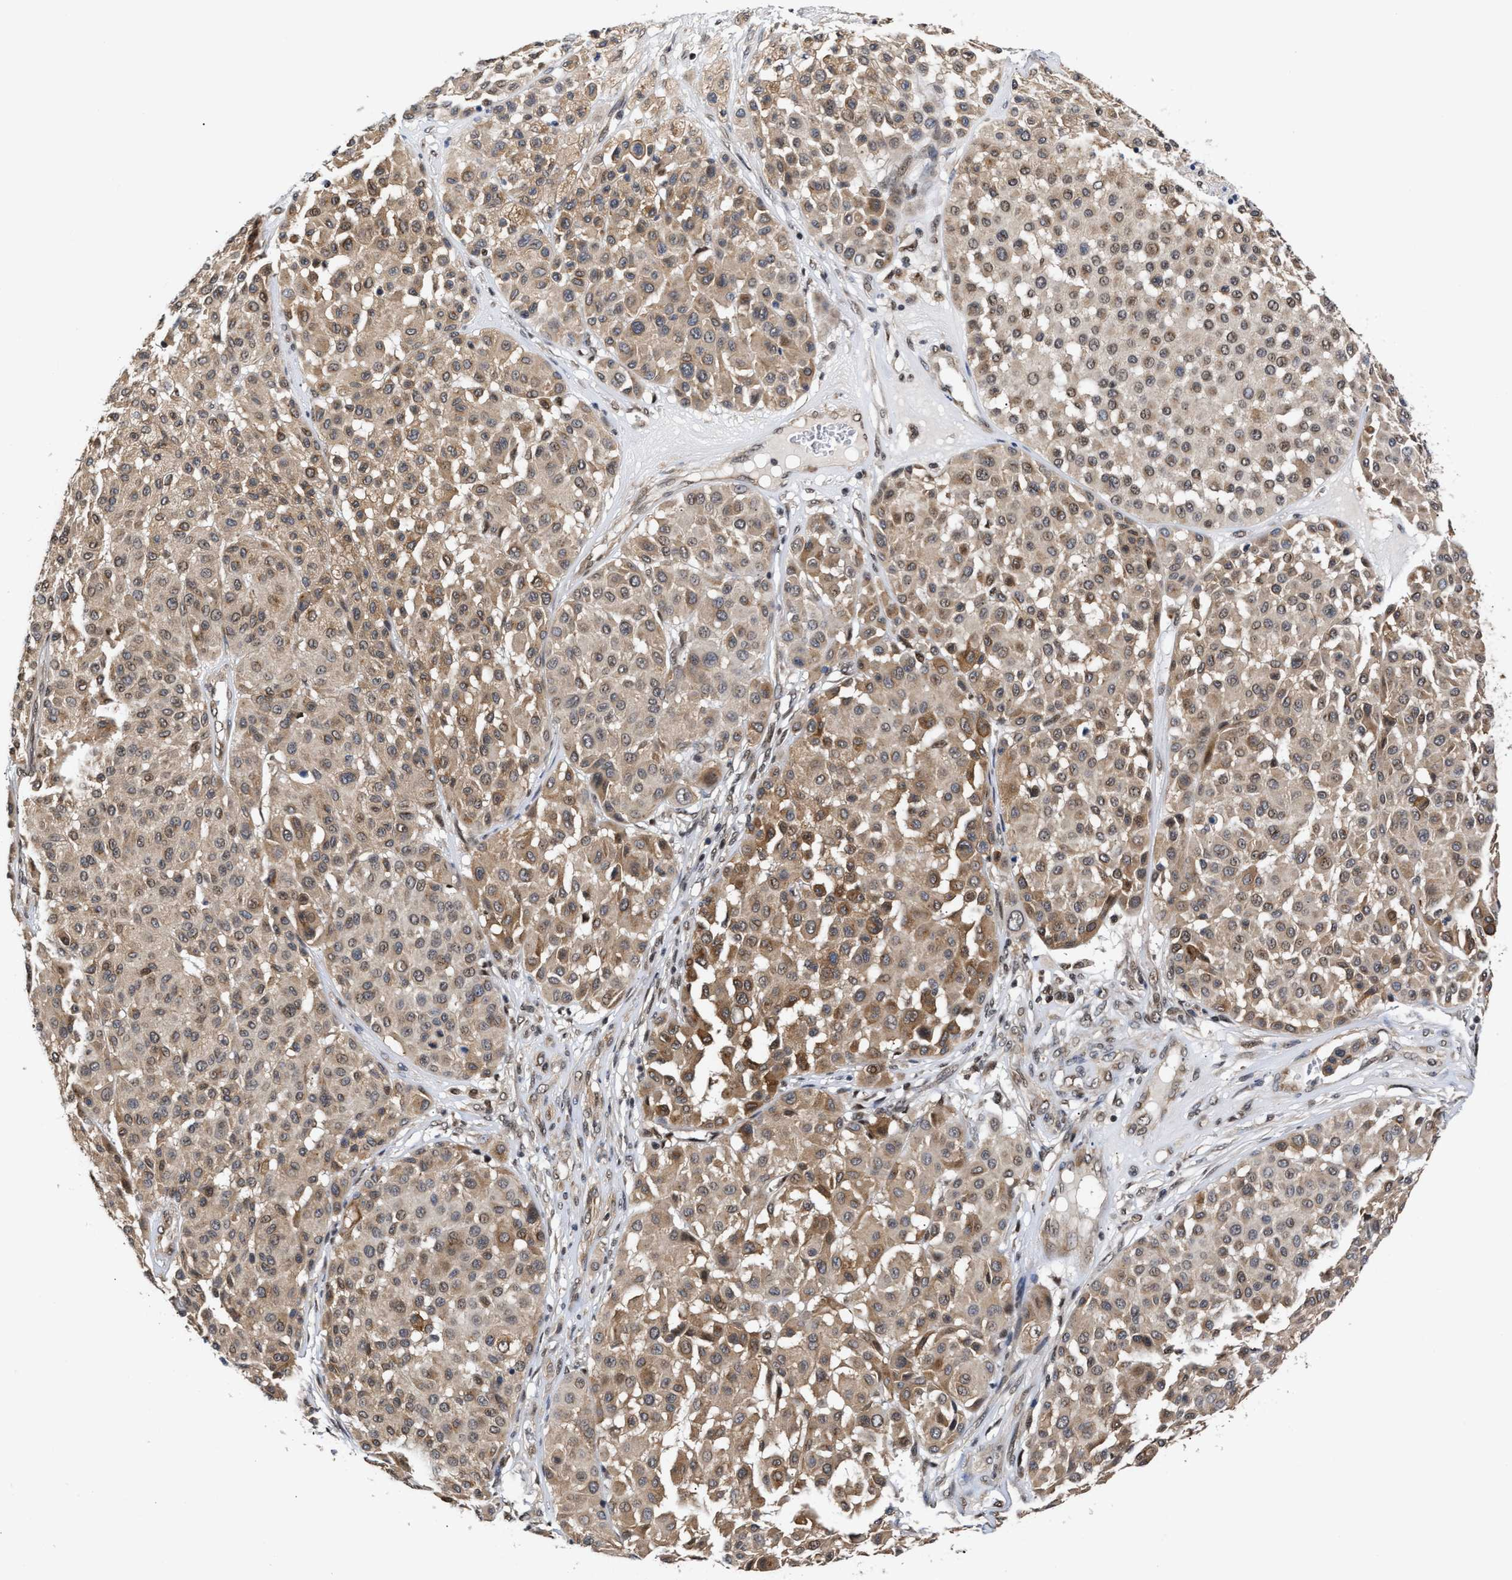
{"staining": {"intensity": "moderate", "quantity": ">75%", "location": "cytoplasmic/membranous"}, "tissue": "melanoma", "cell_type": "Tumor cells", "image_type": "cancer", "snomed": [{"axis": "morphology", "description": "Malignant melanoma, Metastatic site"}, {"axis": "topography", "description": "Soft tissue"}], "caption": "Melanoma stained with DAB (3,3'-diaminobenzidine) IHC exhibits medium levels of moderate cytoplasmic/membranous expression in about >75% of tumor cells.", "gene": "CLIP2", "patient": {"sex": "male", "age": 41}}